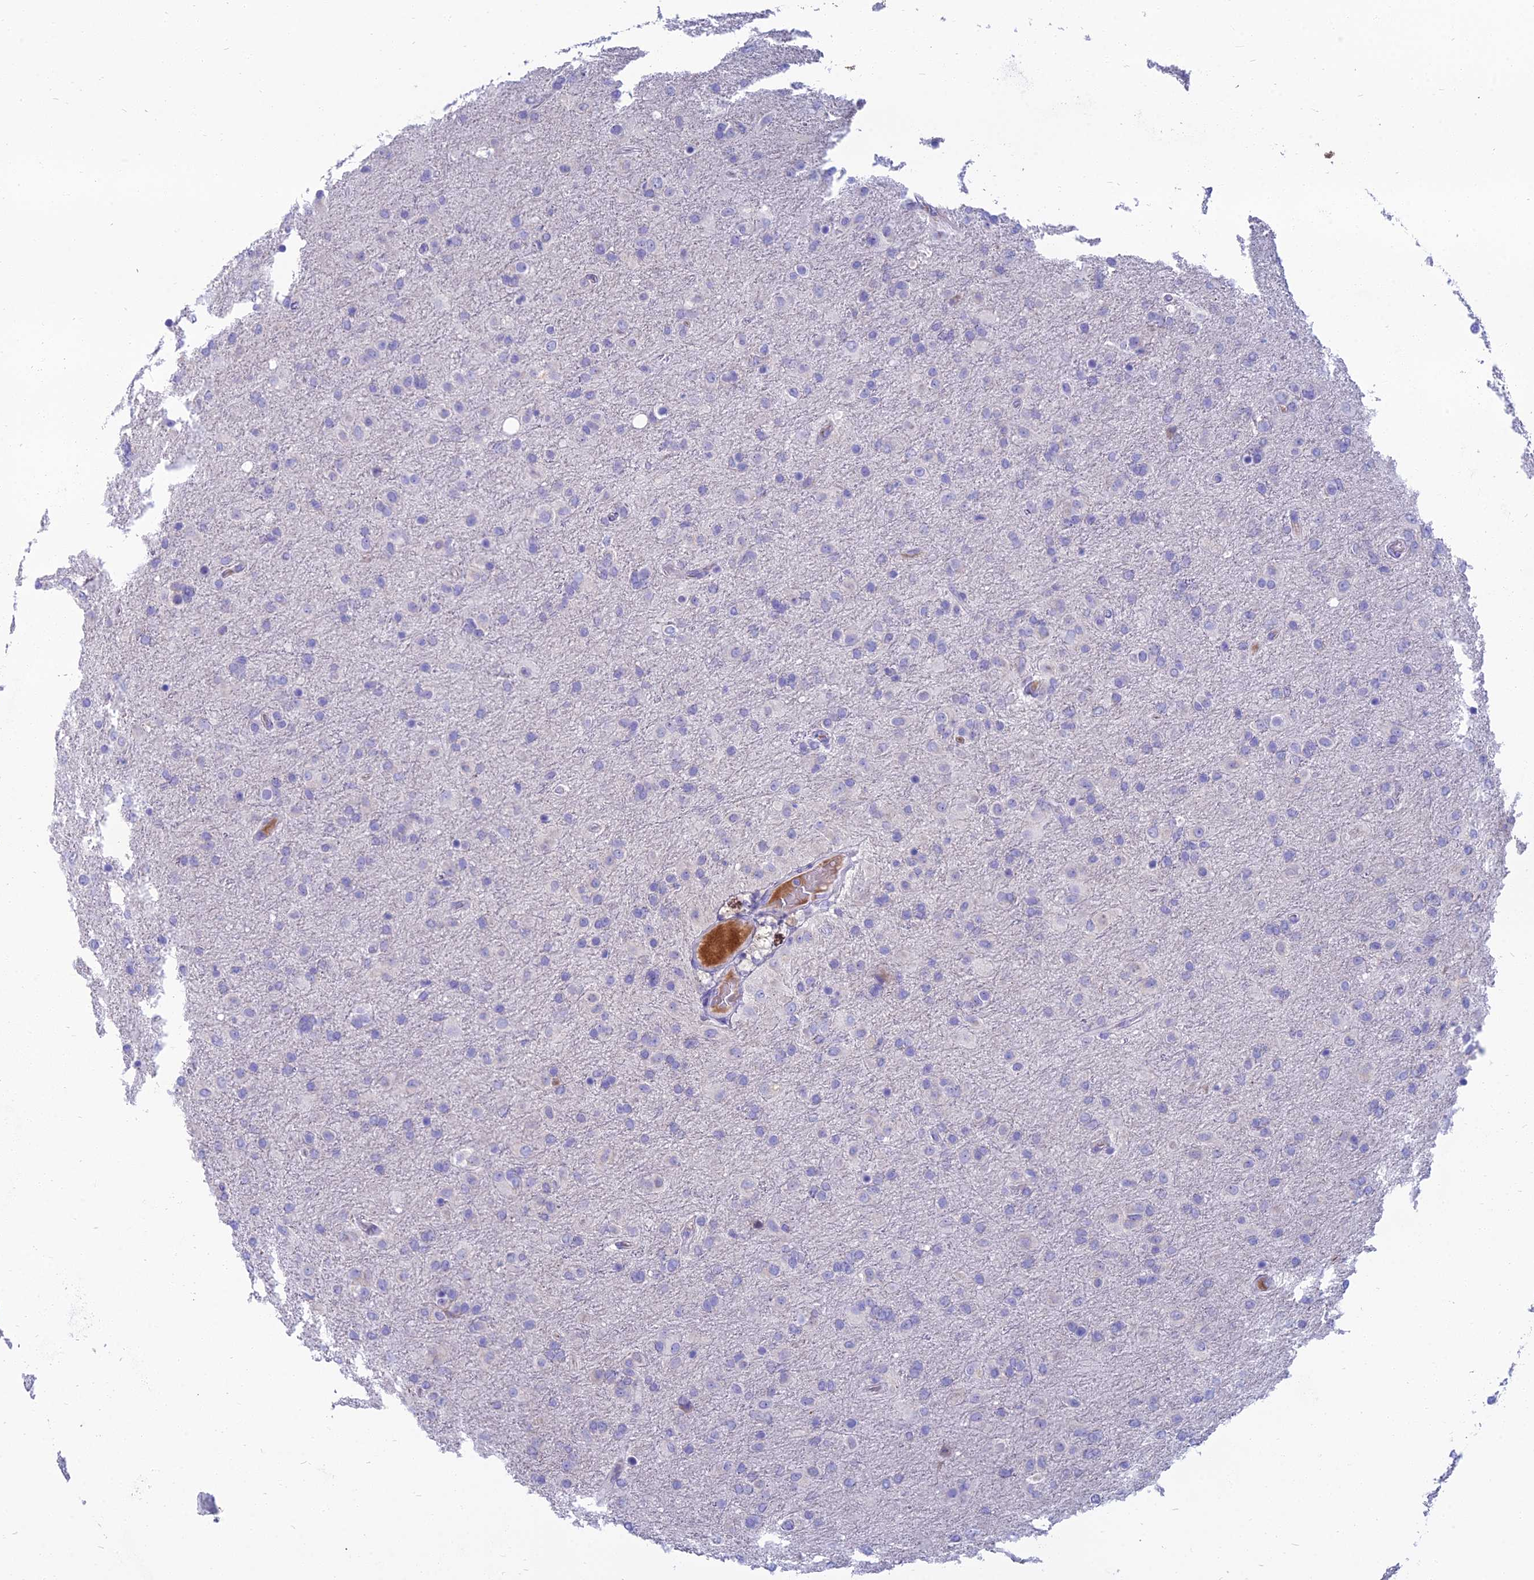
{"staining": {"intensity": "negative", "quantity": "none", "location": "none"}, "tissue": "glioma", "cell_type": "Tumor cells", "image_type": "cancer", "snomed": [{"axis": "morphology", "description": "Glioma, malignant, Low grade"}, {"axis": "topography", "description": "Brain"}], "caption": "Protein analysis of glioma reveals no significant staining in tumor cells.", "gene": "SPTLC3", "patient": {"sex": "male", "age": 65}}